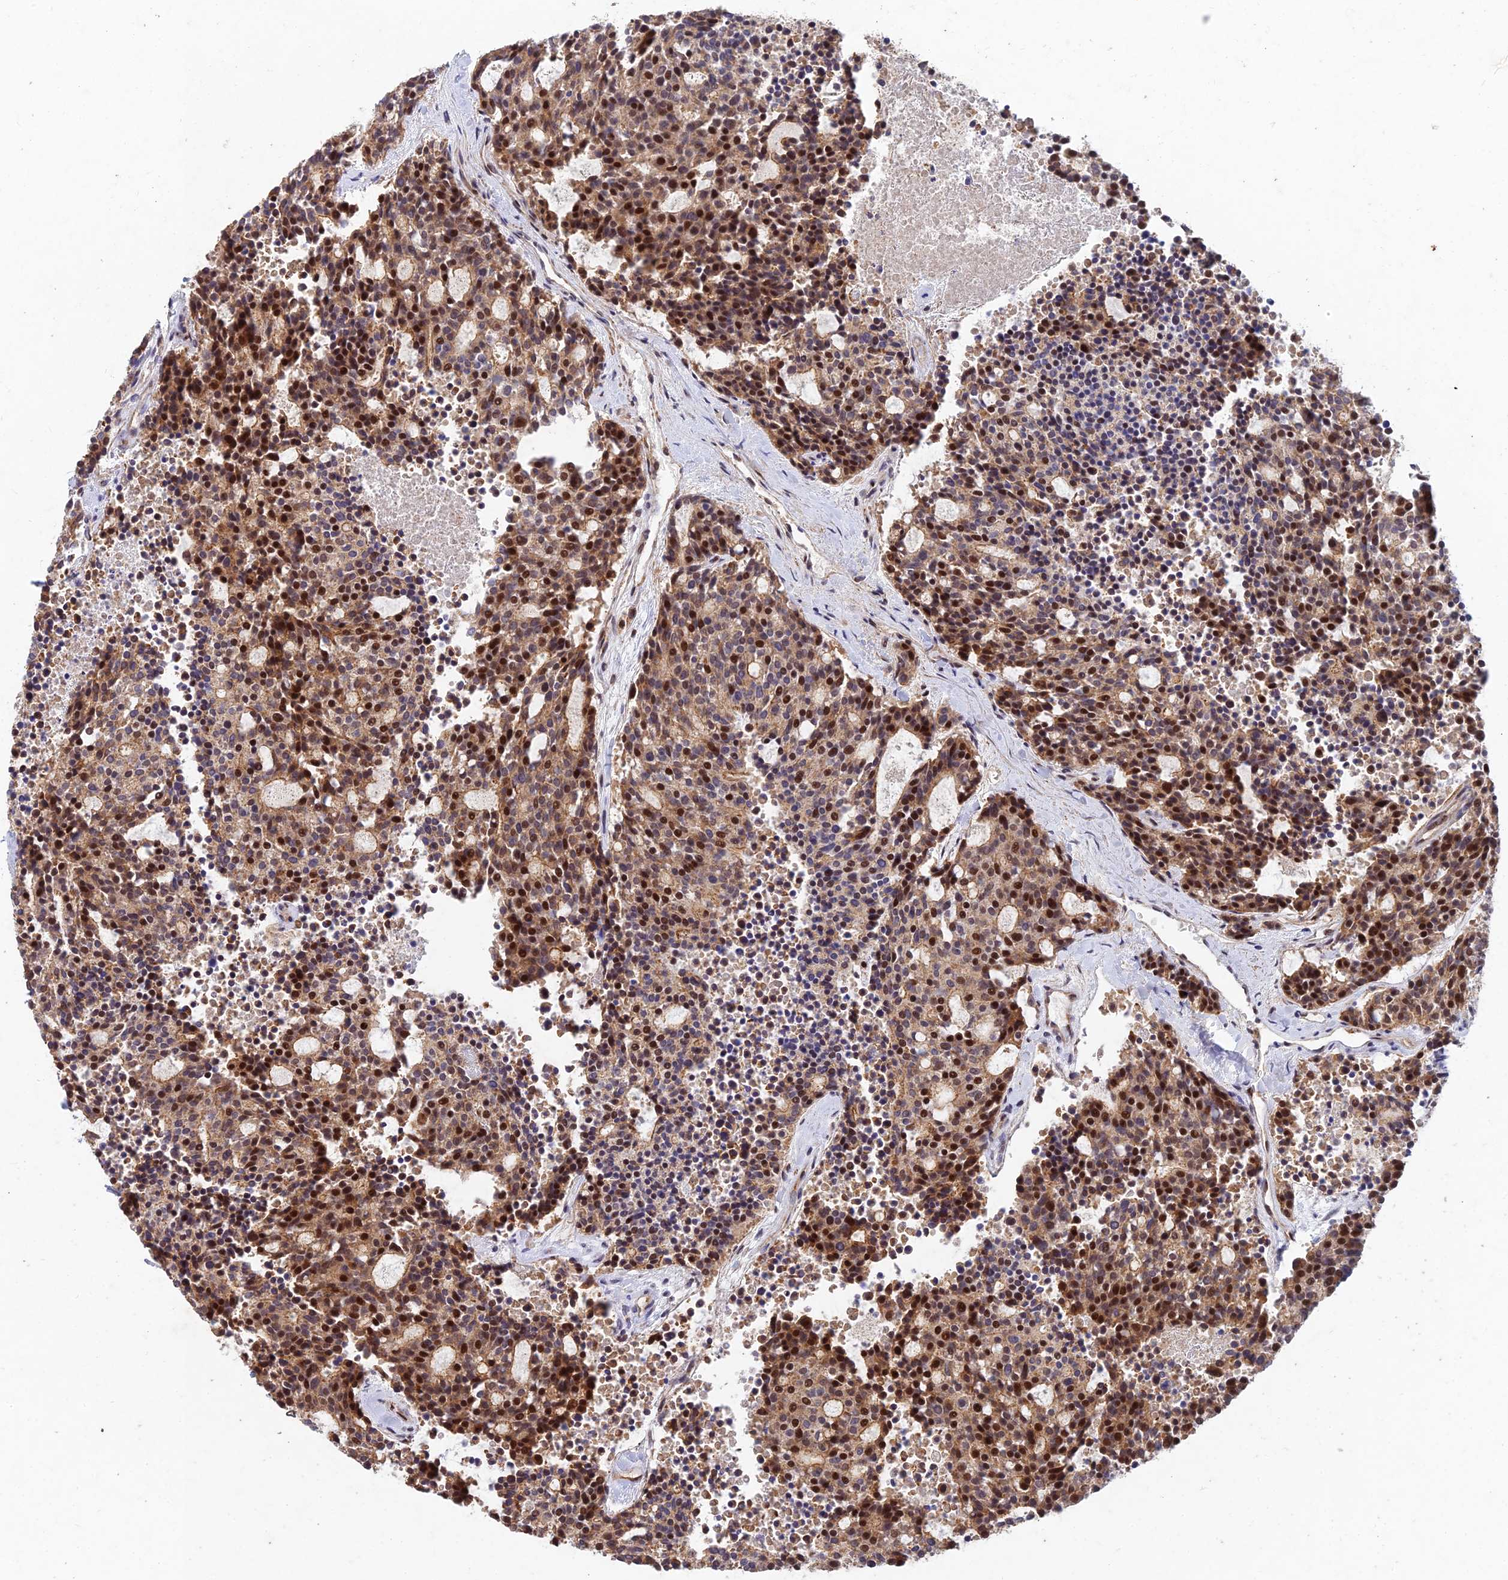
{"staining": {"intensity": "moderate", "quantity": "25%-75%", "location": "nuclear"}, "tissue": "carcinoid", "cell_type": "Tumor cells", "image_type": "cancer", "snomed": [{"axis": "morphology", "description": "Carcinoid, malignant, NOS"}, {"axis": "topography", "description": "Pancreas"}], "caption": "Moderate nuclear expression for a protein is present in about 25%-75% of tumor cells of malignant carcinoid using IHC.", "gene": "RELCH", "patient": {"sex": "female", "age": 54}}